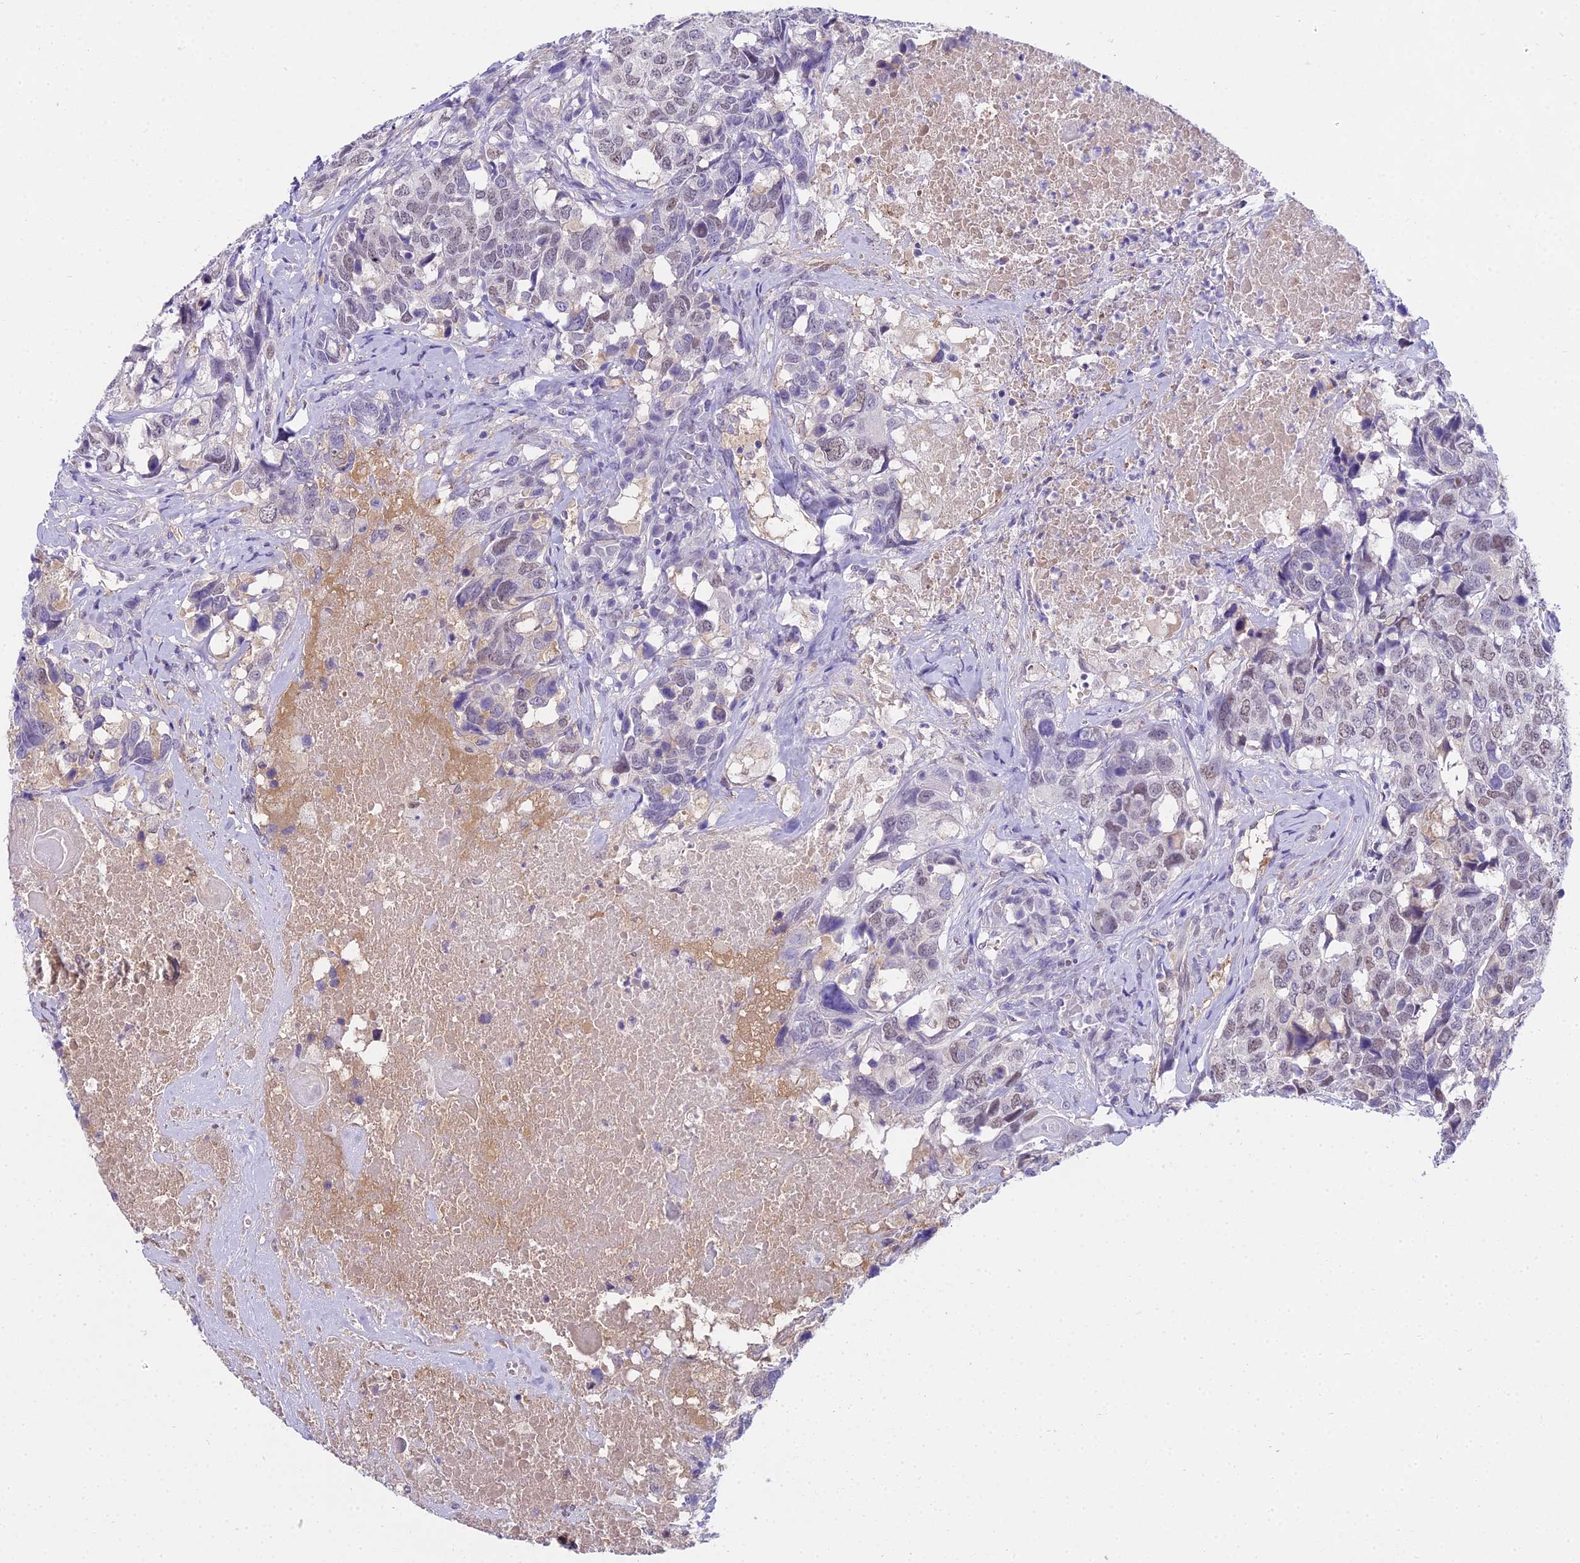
{"staining": {"intensity": "weak", "quantity": "25%-75%", "location": "nuclear"}, "tissue": "head and neck cancer", "cell_type": "Tumor cells", "image_type": "cancer", "snomed": [{"axis": "morphology", "description": "Squamous cell carcinoma, NOS"}, {"axis": "topography", "description": "Head-Neck"}], "caption": "Protein expression analysis of head and neck squamous cell carcinoma demonstrates weak nuclear positivity in approximately 25%-75% of tumor cells.", "gene": "MAT2A", "patient": {"sex": "male", "age": 66}}